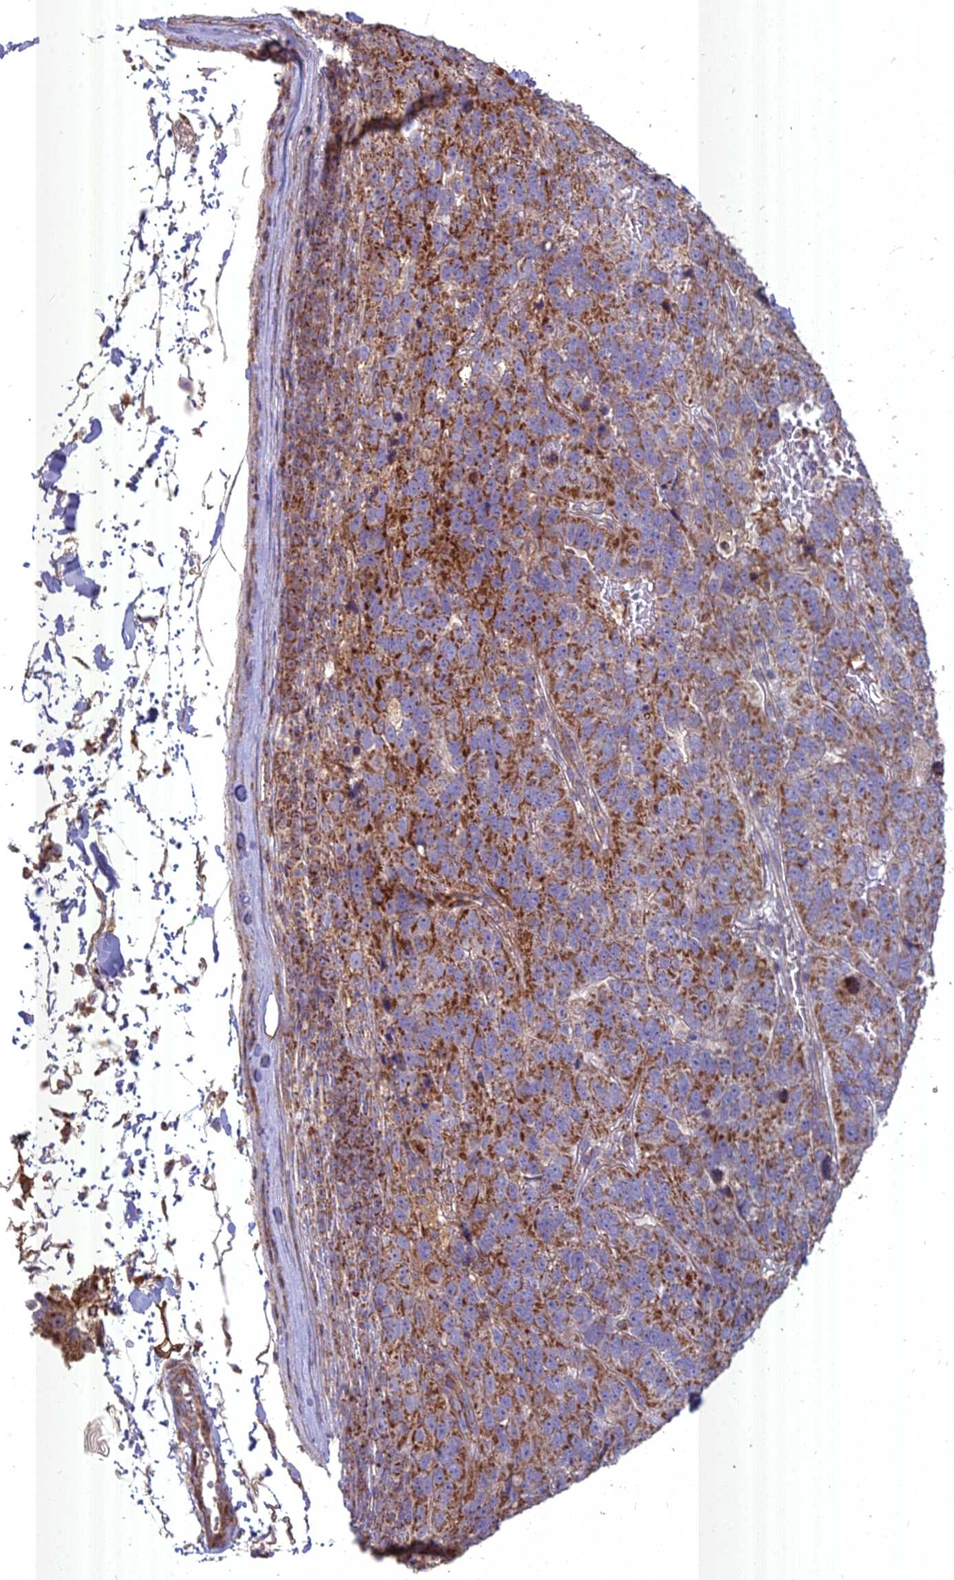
{"staining": {"intensity": "moderate", "quantity": ">75%", "location": "cytoplasmic/membranous"}, "tissue": "pancreatic cancer", "cell_type": "Tumor cells", "image_type": "cancer", "snomed": [{"axis": "morphology", "description": "Adenocarcinoma, NOS"}, {"axis": "topography", "description": "Pancreas"}], "caption": "Pancreatic cancer (adenocarcinoma) stained with a brown dye shows moderate cytoplasmic/membranous positive expression in approximately >75% of tumor cells.", "gene": "COX11", "patient": {"sex": "female", "age": 61}}